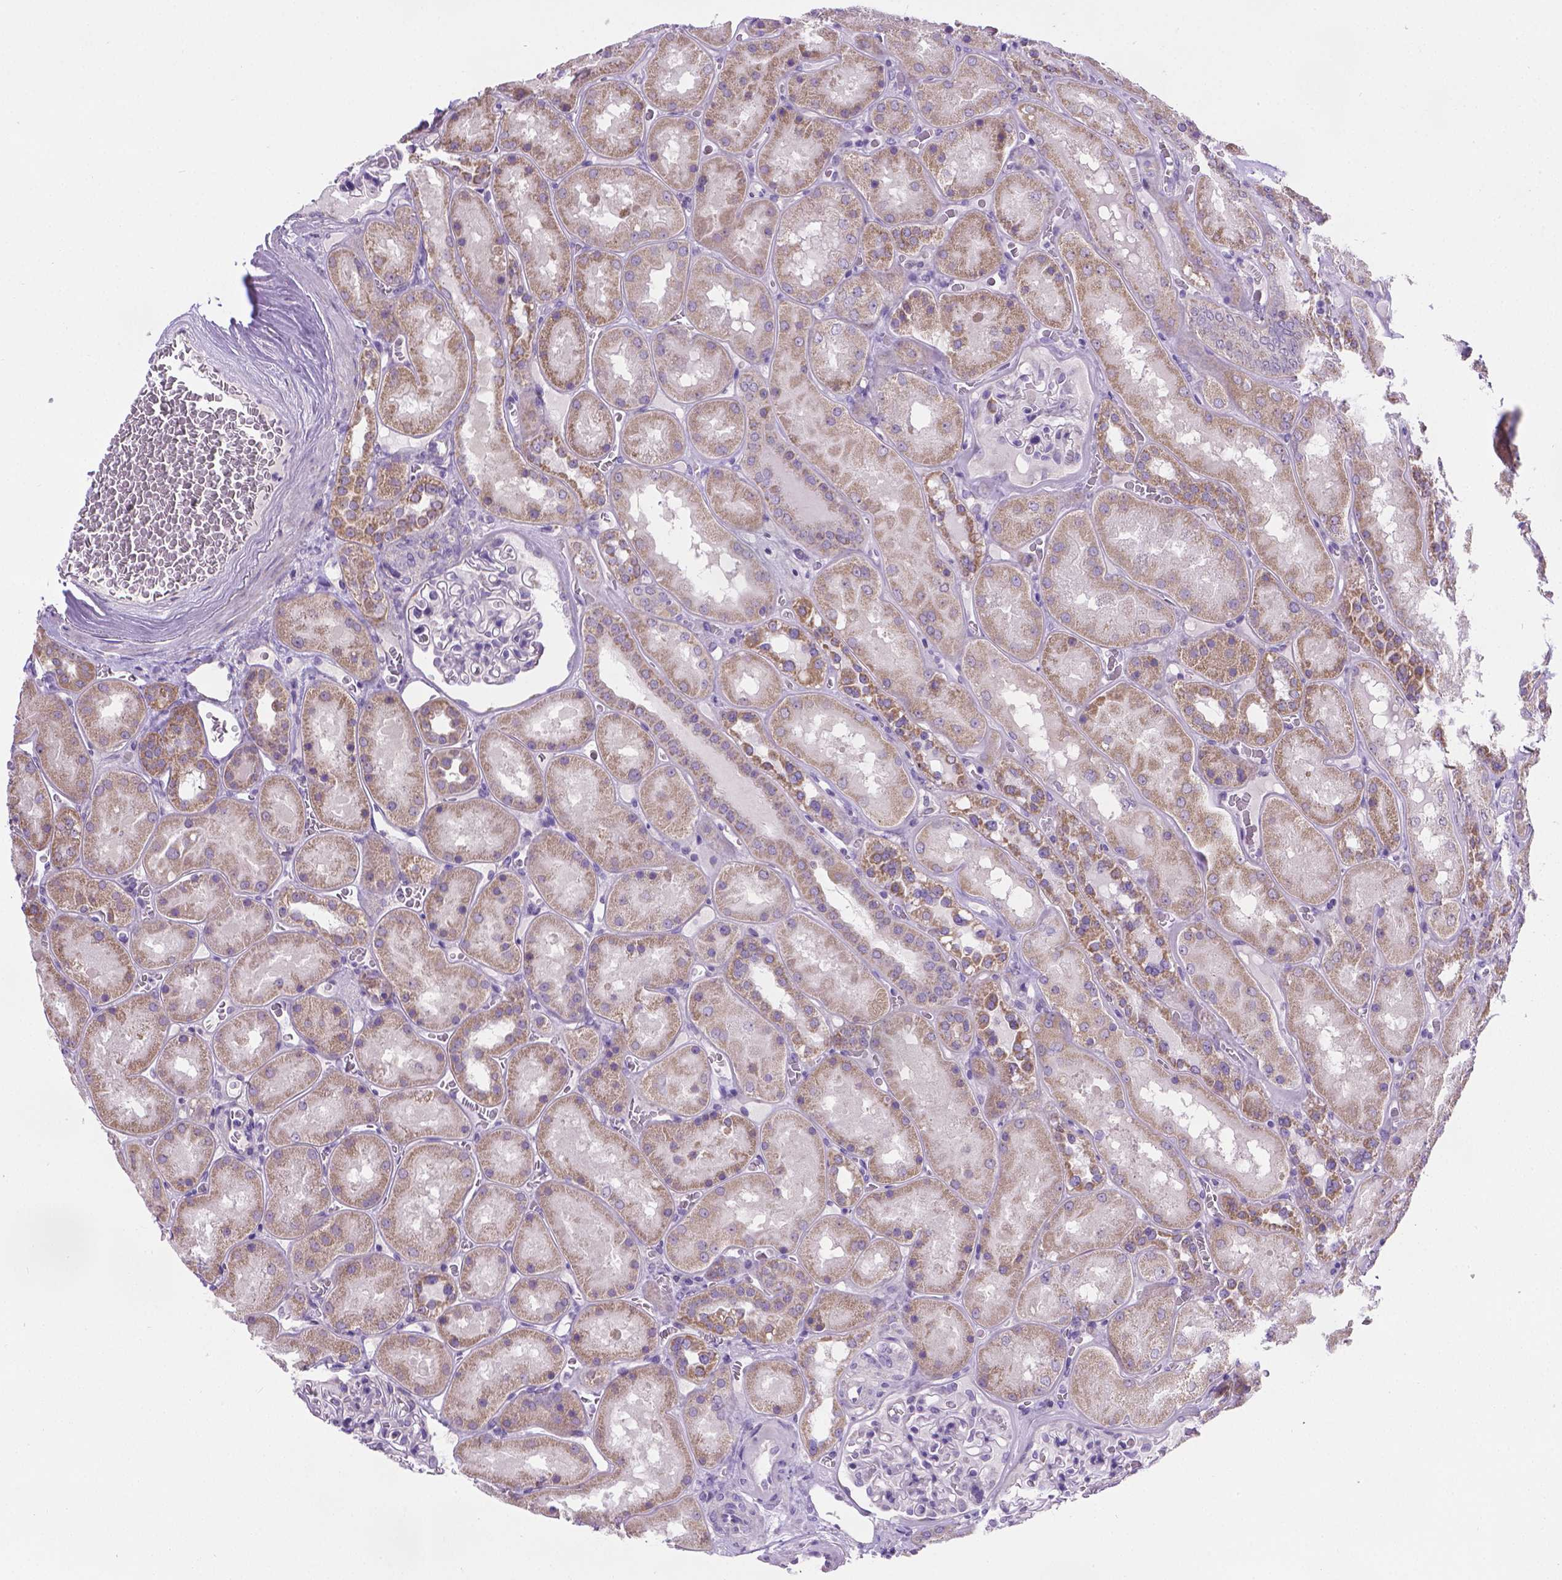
{"staining": {"intensity": "negative", "quantity": "none", "location": "none"}, "tissue": "kidney", "cell_type": "Cells in glomeruli", "image_type": "normal", "snomed": [{"axis": "morphology", "description": "Normal tissue, NOS"}, {"axis": "topography", "description": "Kidney"}], "caption": "A histopathology image of kidney stained for a protein exhibits no brown staining in cells in glomeruli. (DAB IHC, high magnification).", "gene": "CSPG5", "patient": {"sex": "male", "age": 73}}